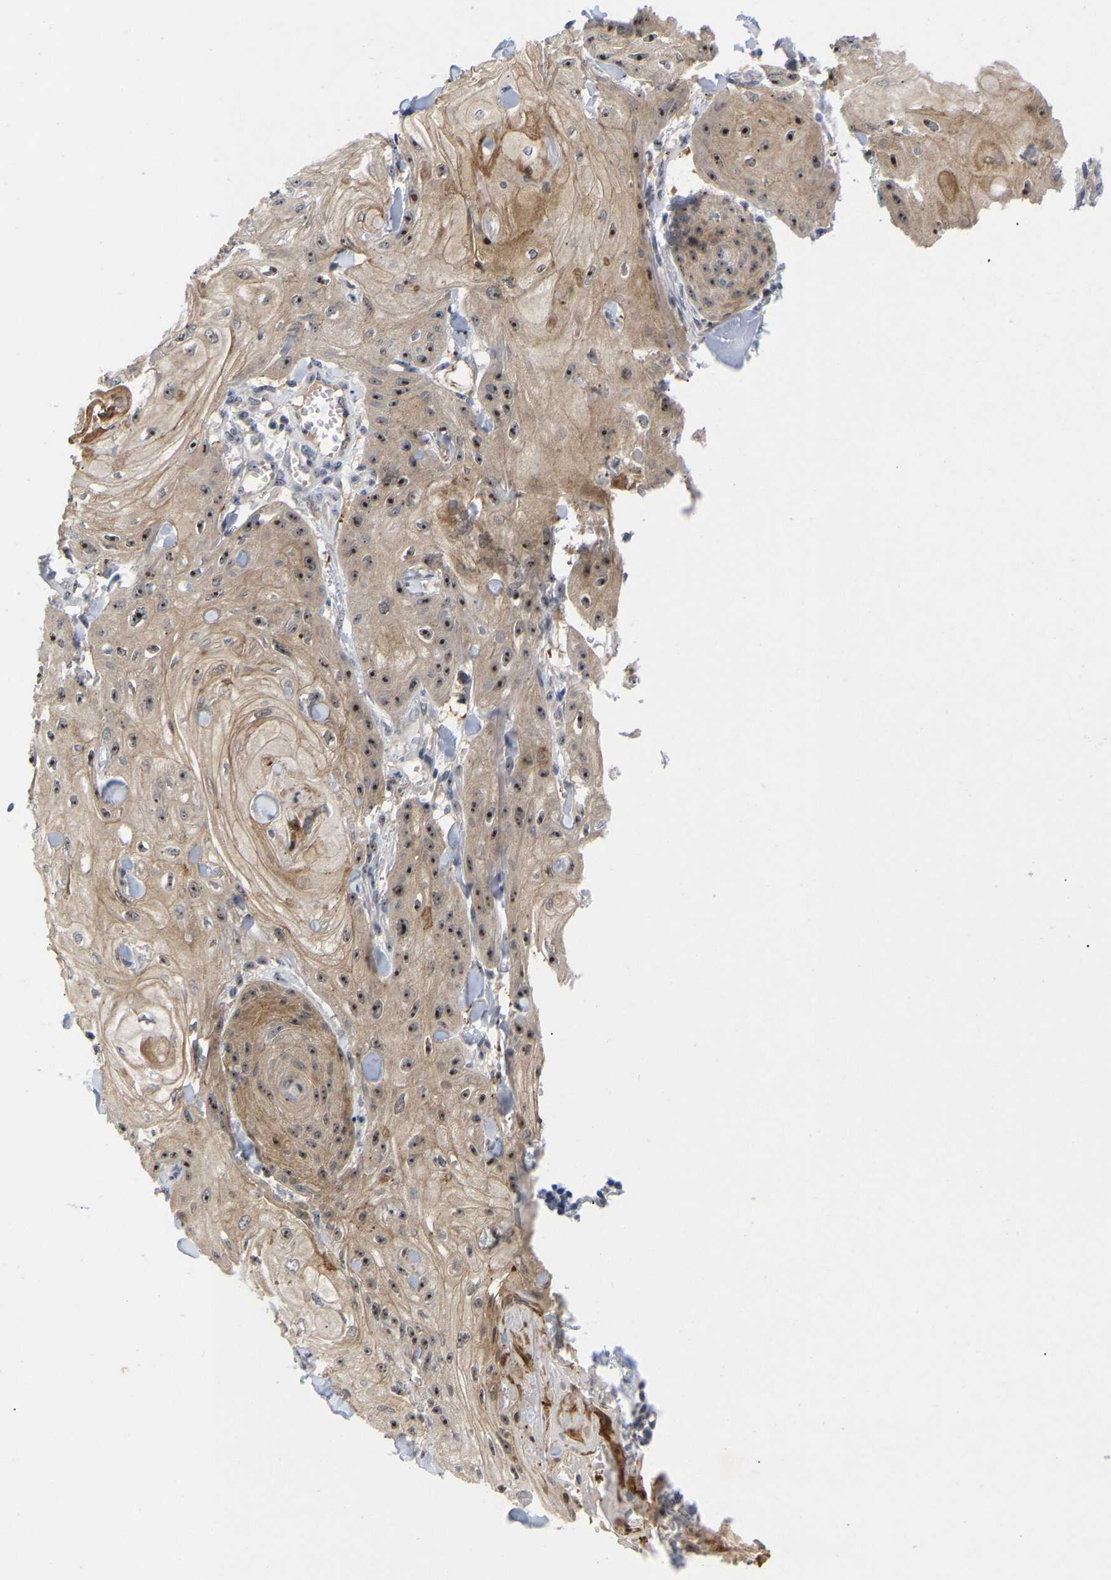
{"staining": {"intensity": "strong", "quantity": ">75%", "location": "cytoplasmic/membranous,nuclear"}, "tissue": "skin cancer", "cell_type": "Tumor cells", "image_type": "cancer", "snomed": [{"axis": "morphology", "description": "Squamous cell carcinoma, NOS"}, {"axis": "topography", "description": "Skin"}], "caption": "Skin cancer (squamous cell carcinoma) stained with a protein marker displays strong staining in tumor cells.", "gene": "NLE1", "patient": {"sex": "male", "age": 74}}